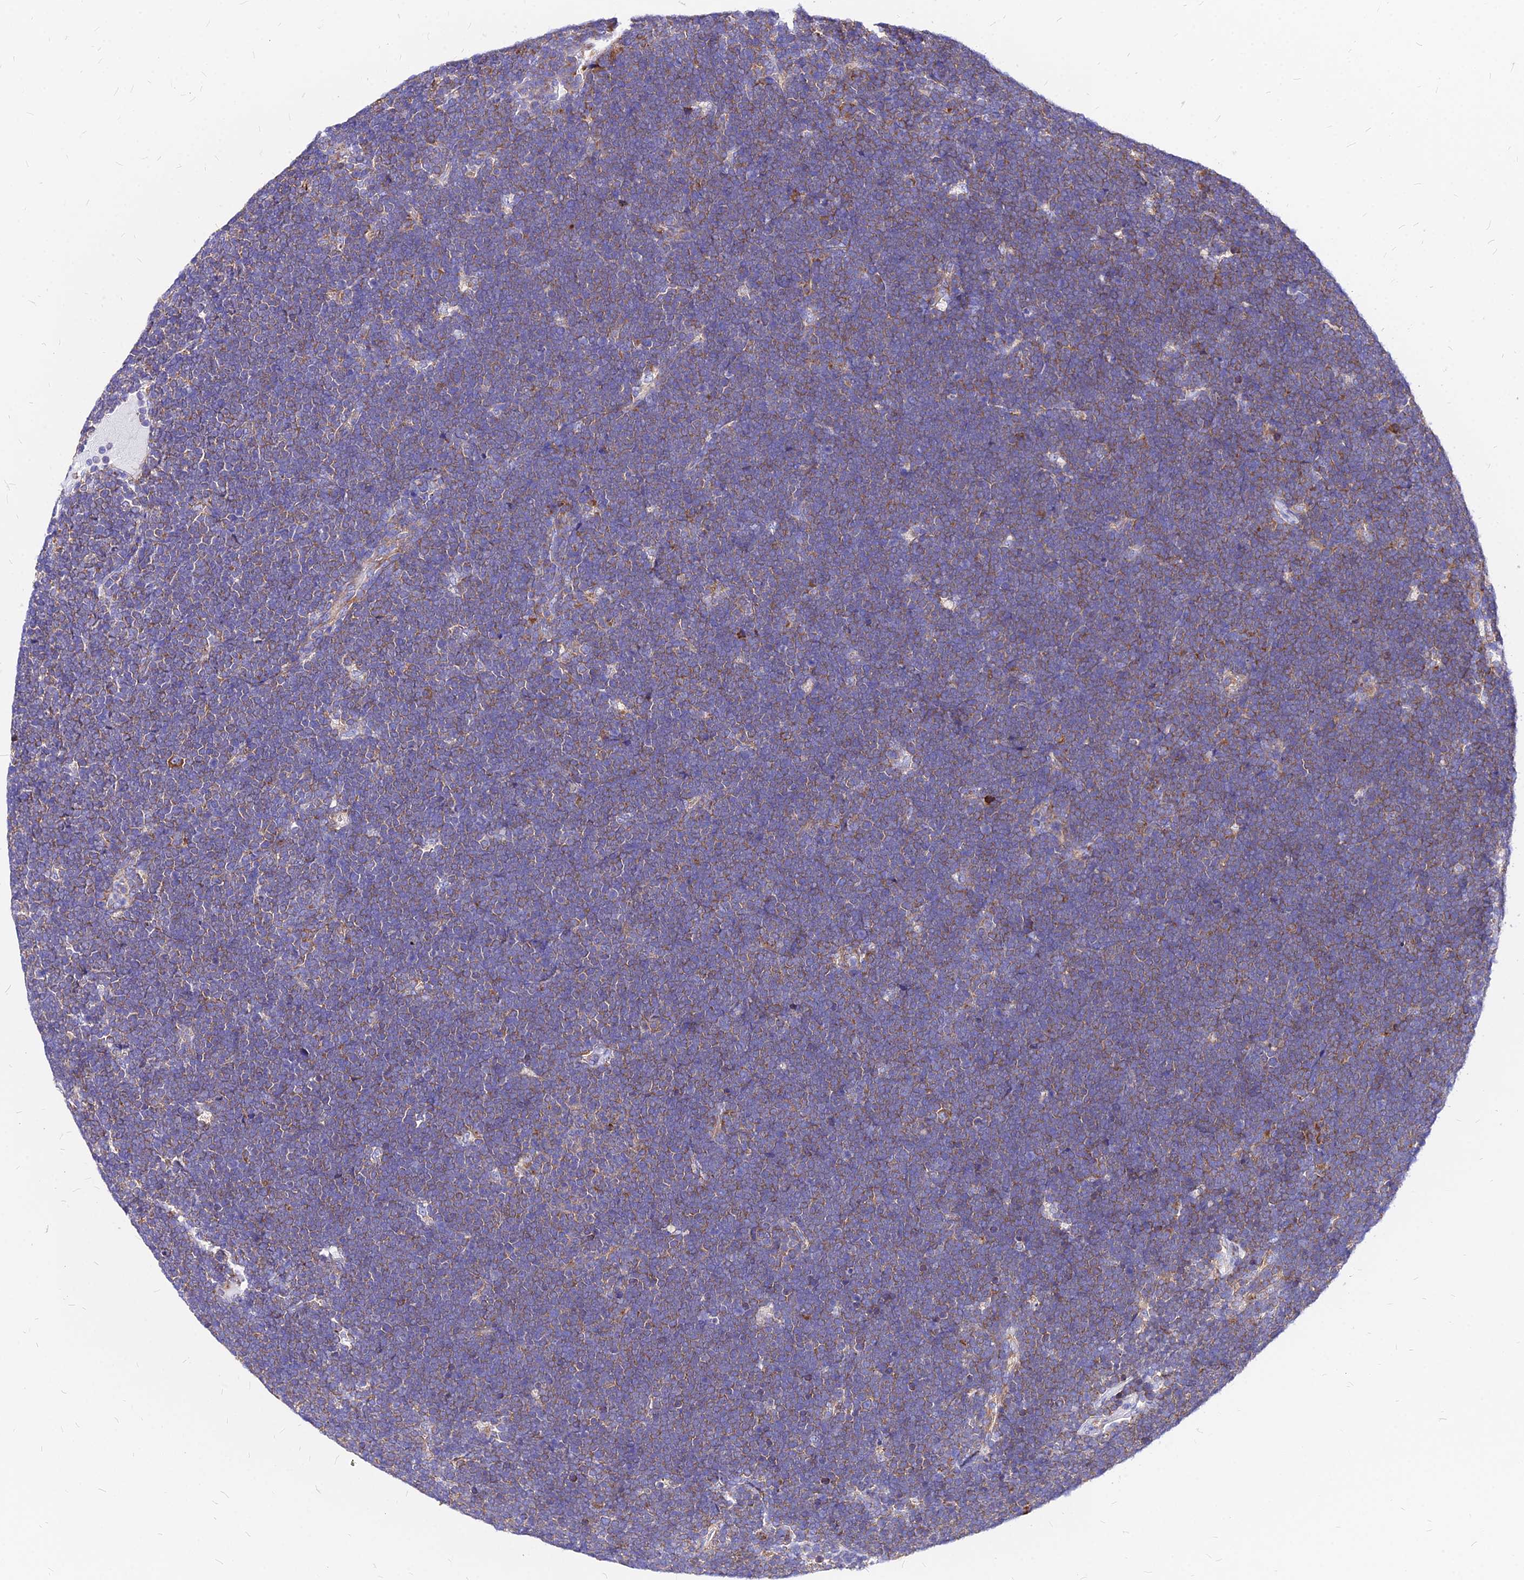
{"staining": {"intensity": "negative", "quantity": "none", "location": "none"}, "tissue": "lymphoma", "cell_type": "Tumor cells", "image_type": "cancer", "snomed": [{"axis": "morphology", "description": "Malignant lymphoma, non-Hodgkin's type, High grade"}, {"axis": "topography", "description": "Lymph node"}], "caption": "High-grade malignant lymphoma, non-Hodgkin's type was stained to show a protein in brown. There is no significant expression in tumor cells.", "gene": "RPL19", "patient": {"sex": "male", "age": 13}}